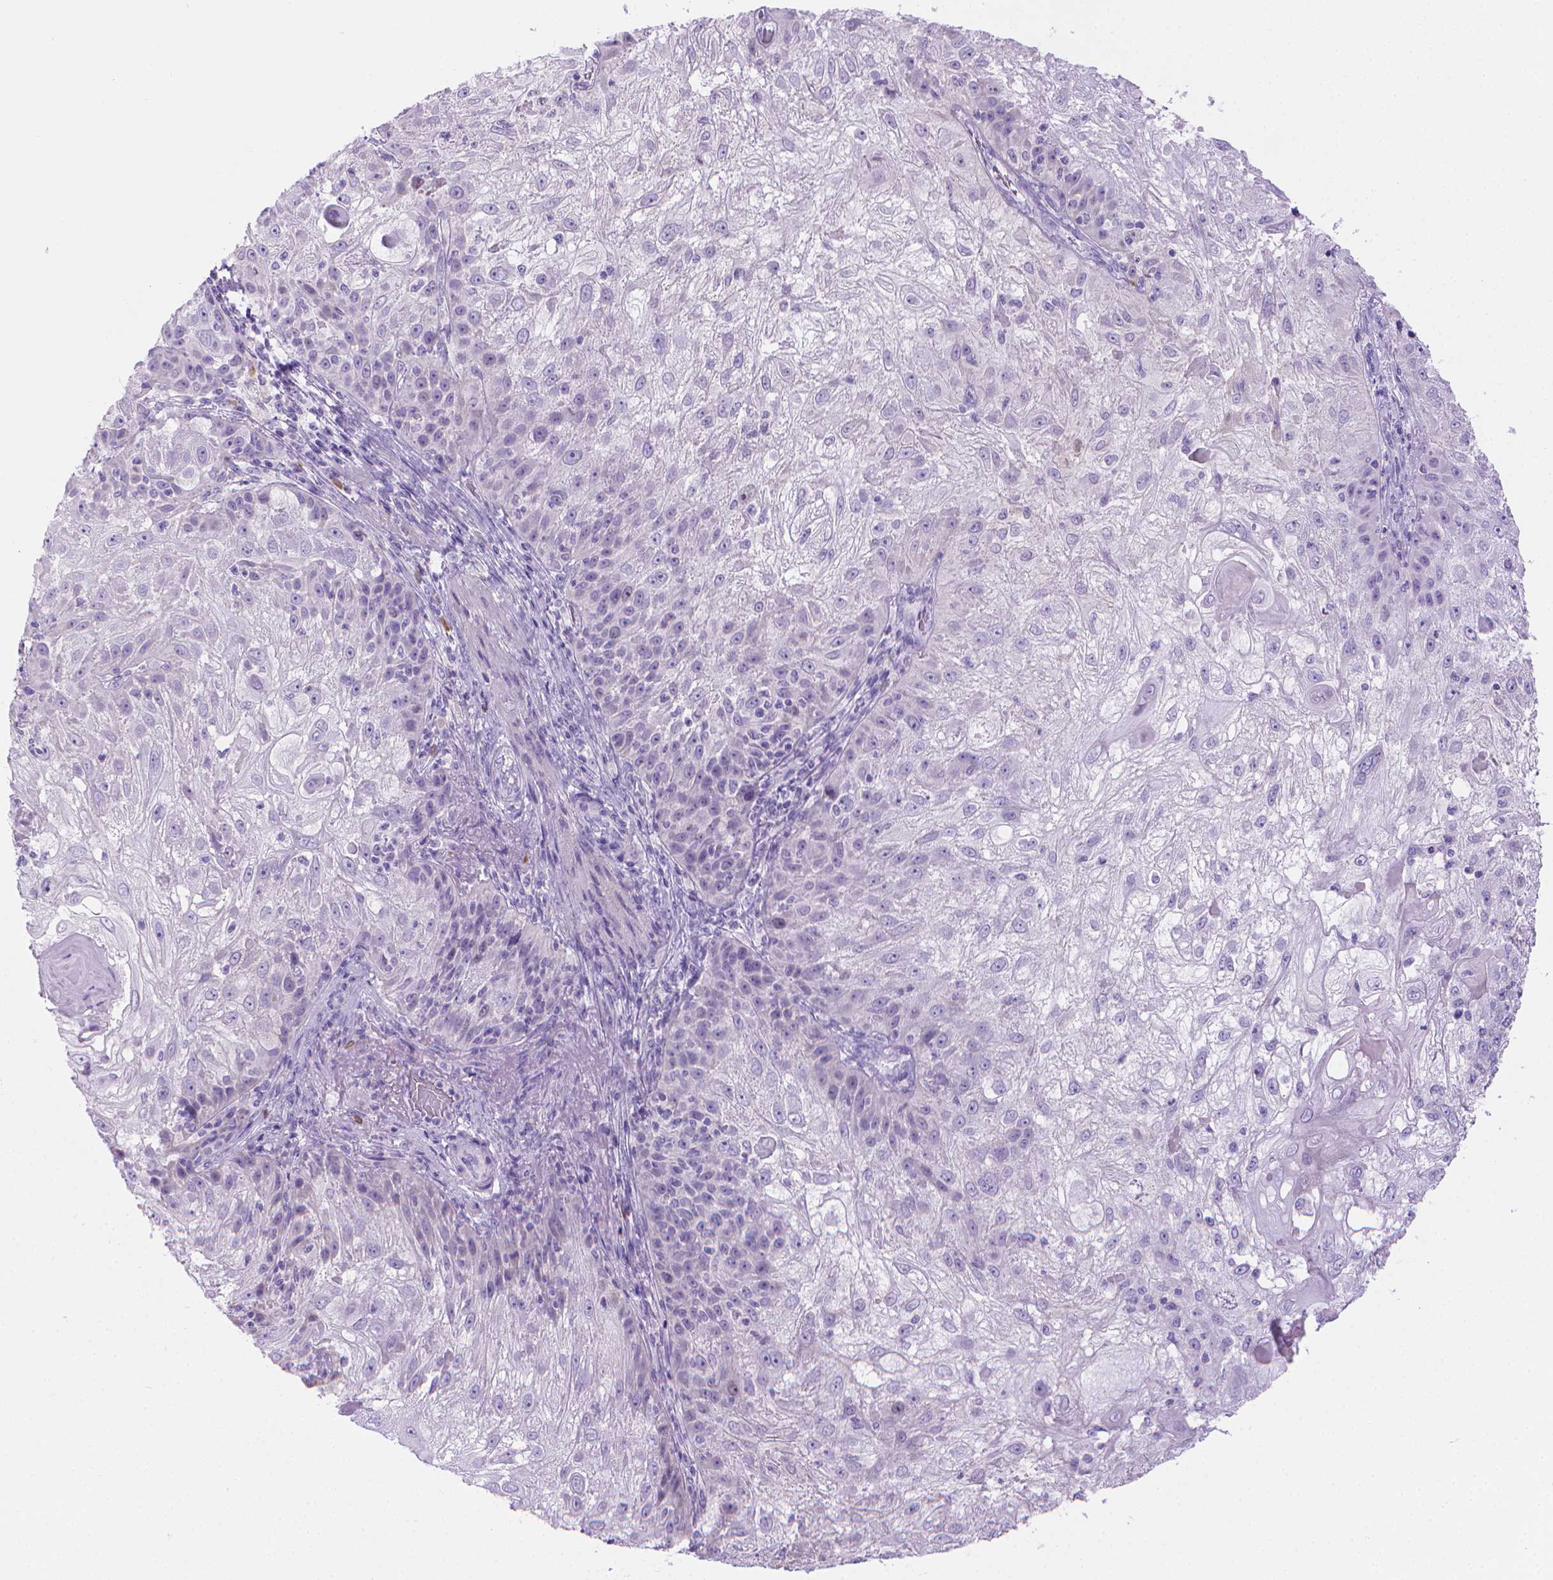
{"staining": {"intensity": "negative", "quantity": "none", "location": "none"}, "tissue": "skin cancer", "cell_type": "Tumor cells", "image_type": "cancer", "snomed": [{"axis": "morphology", "description": "Normal tissue, NOS"}, {"axis": "morphology", "description": "Squamous cell carcinoma, NOS"}, {"axis": "topography", "description": "Skin"}], "caption": "Image shows no protein staining in tumor cells of skin squamous cell carcinoma tissue.", "gene": "SPAG6", "patient": {"sex": "female", "age": 83}}